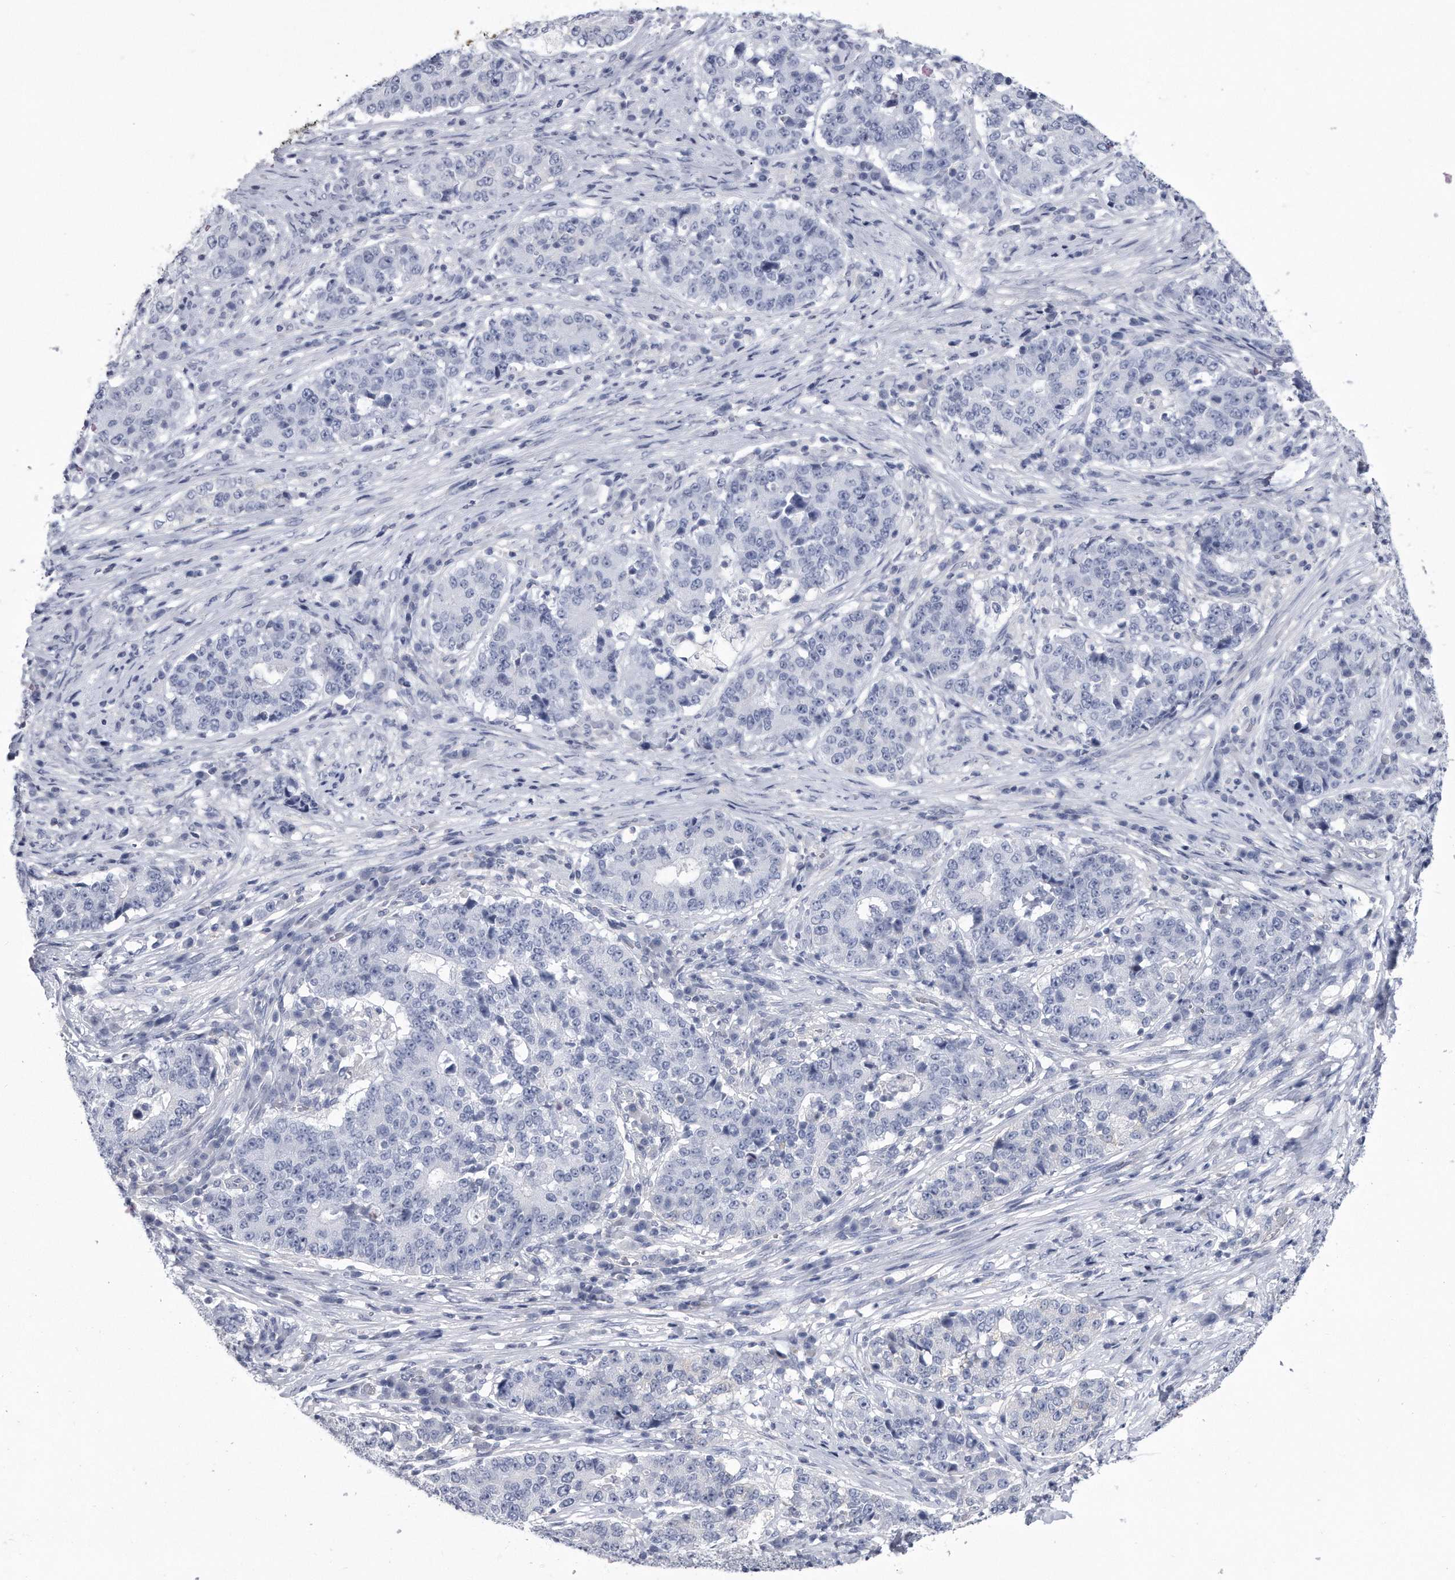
{"staining": {"intensity": "negative", "quantity": "none", "location": "none"}, "tissue": "stomach cancer", "cell_type": "Tumor cells", "image_type": "cancer", "snomed": [{"axis": "morphology", "description": "Adenocarcinoma, NOS"}, {"axis": "topography", "description": "Stomach"}], "caption": "A high-resolution image shows IHC staining of stomach adenocarcinoma, which shows no significant expression in tumor cells.", "gene": "PYGB", "patient": {"sex": "male", "age": 59}}